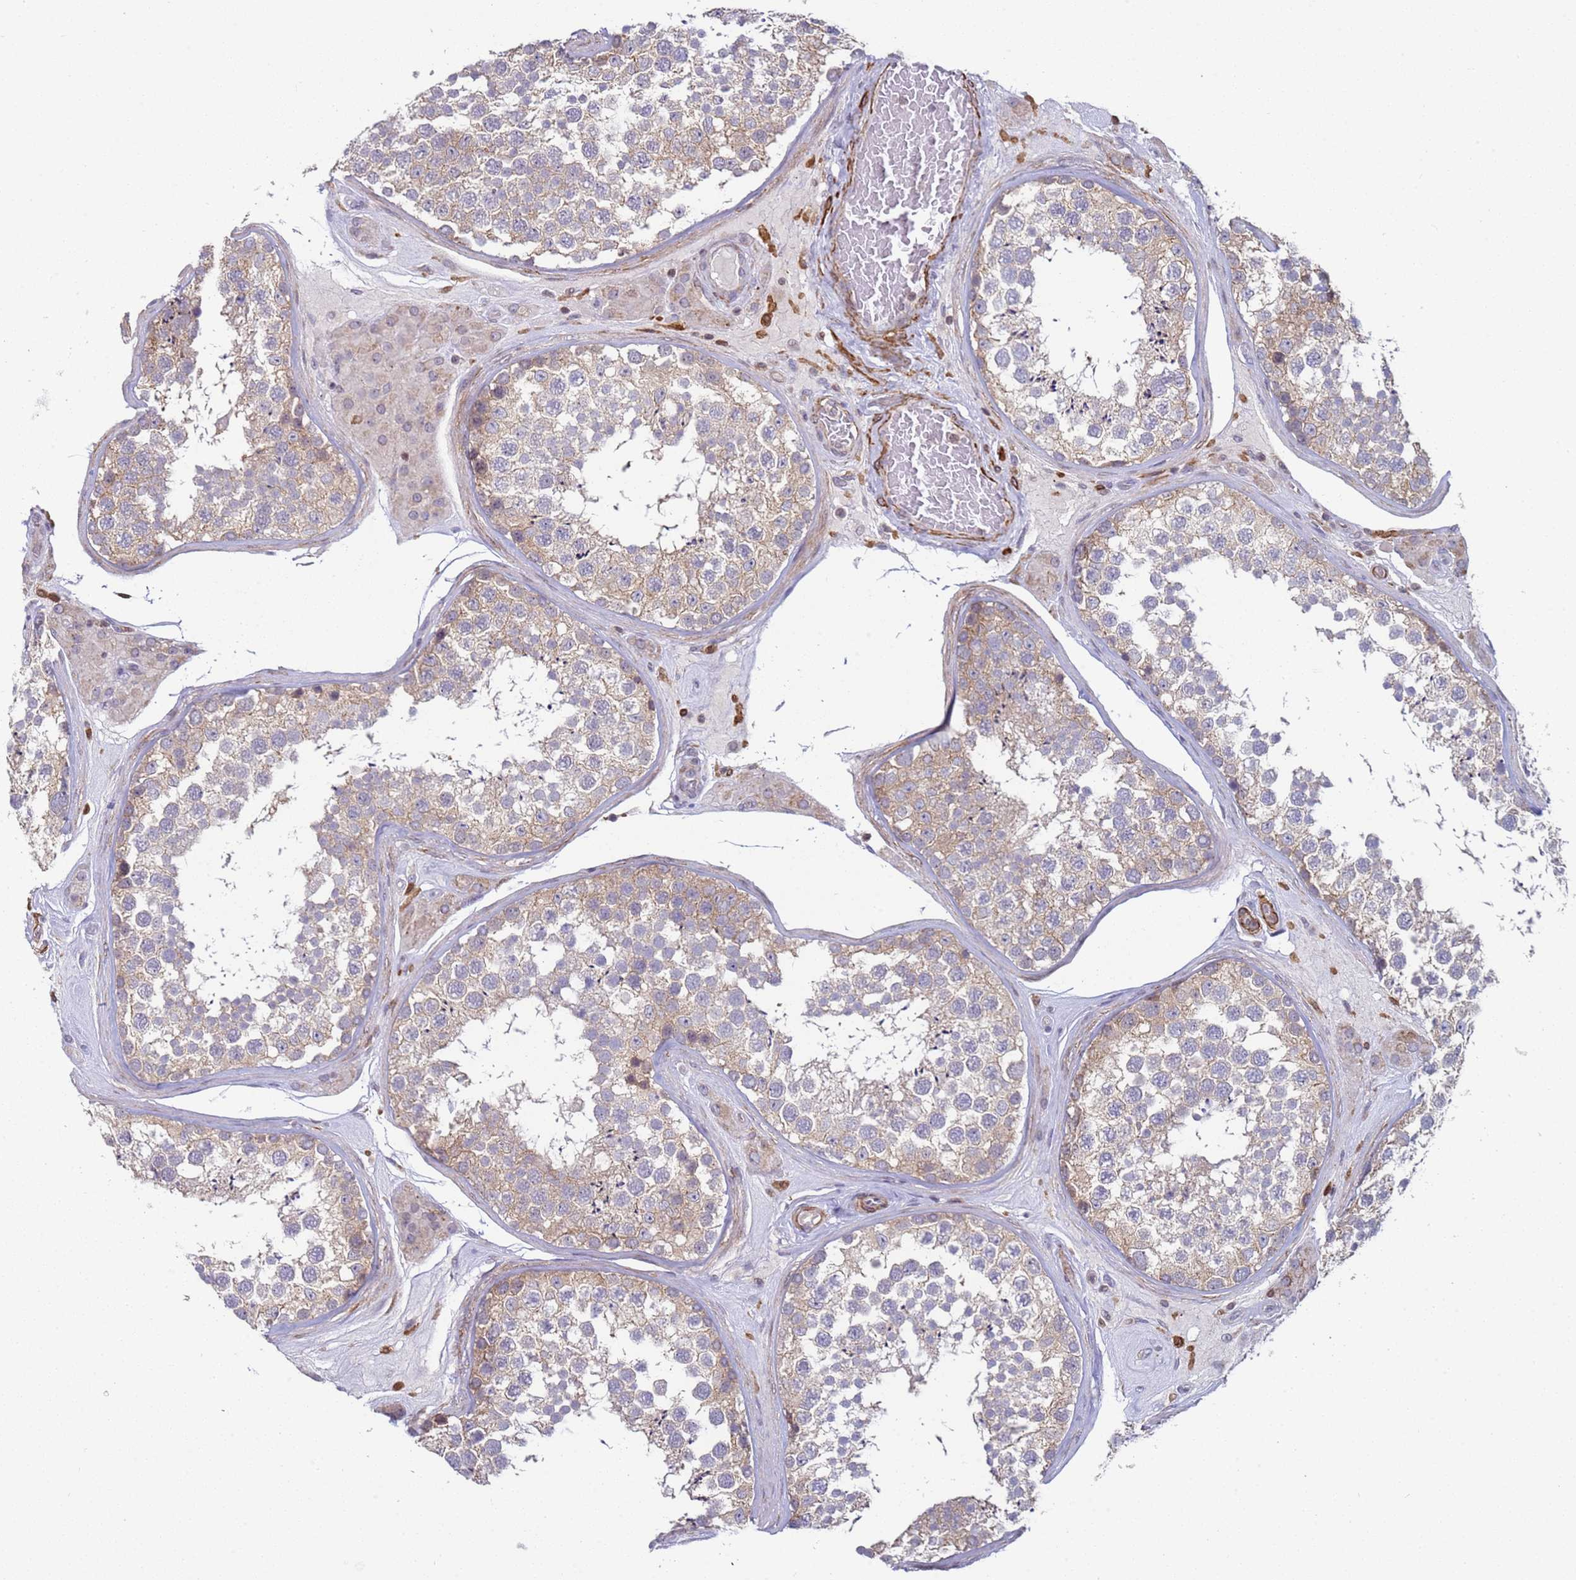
{"staining": {"intensity": "moderate", "quantity": "<25%", "location": "cytoplasmic/membranous"}, "tissue": "testis", "cell_type": "Cells in seminiferous ducts", "image_type": "normal", "snomed": [{"axis": "morphology", "description": "Normal tissue, NOS"}, {"axis": "topography", "description": "Testis"}], "caption": "IHC (DAB (3,3'-diaminobenzidine)) staining of unremarkable human testis exhibits moderate cytoplasmic/membranous protein expression in approximately <25% of cells in seminiferous ducts.", "gene": "SNAPC4", "patient": {"sex": "male", "age": 46}}